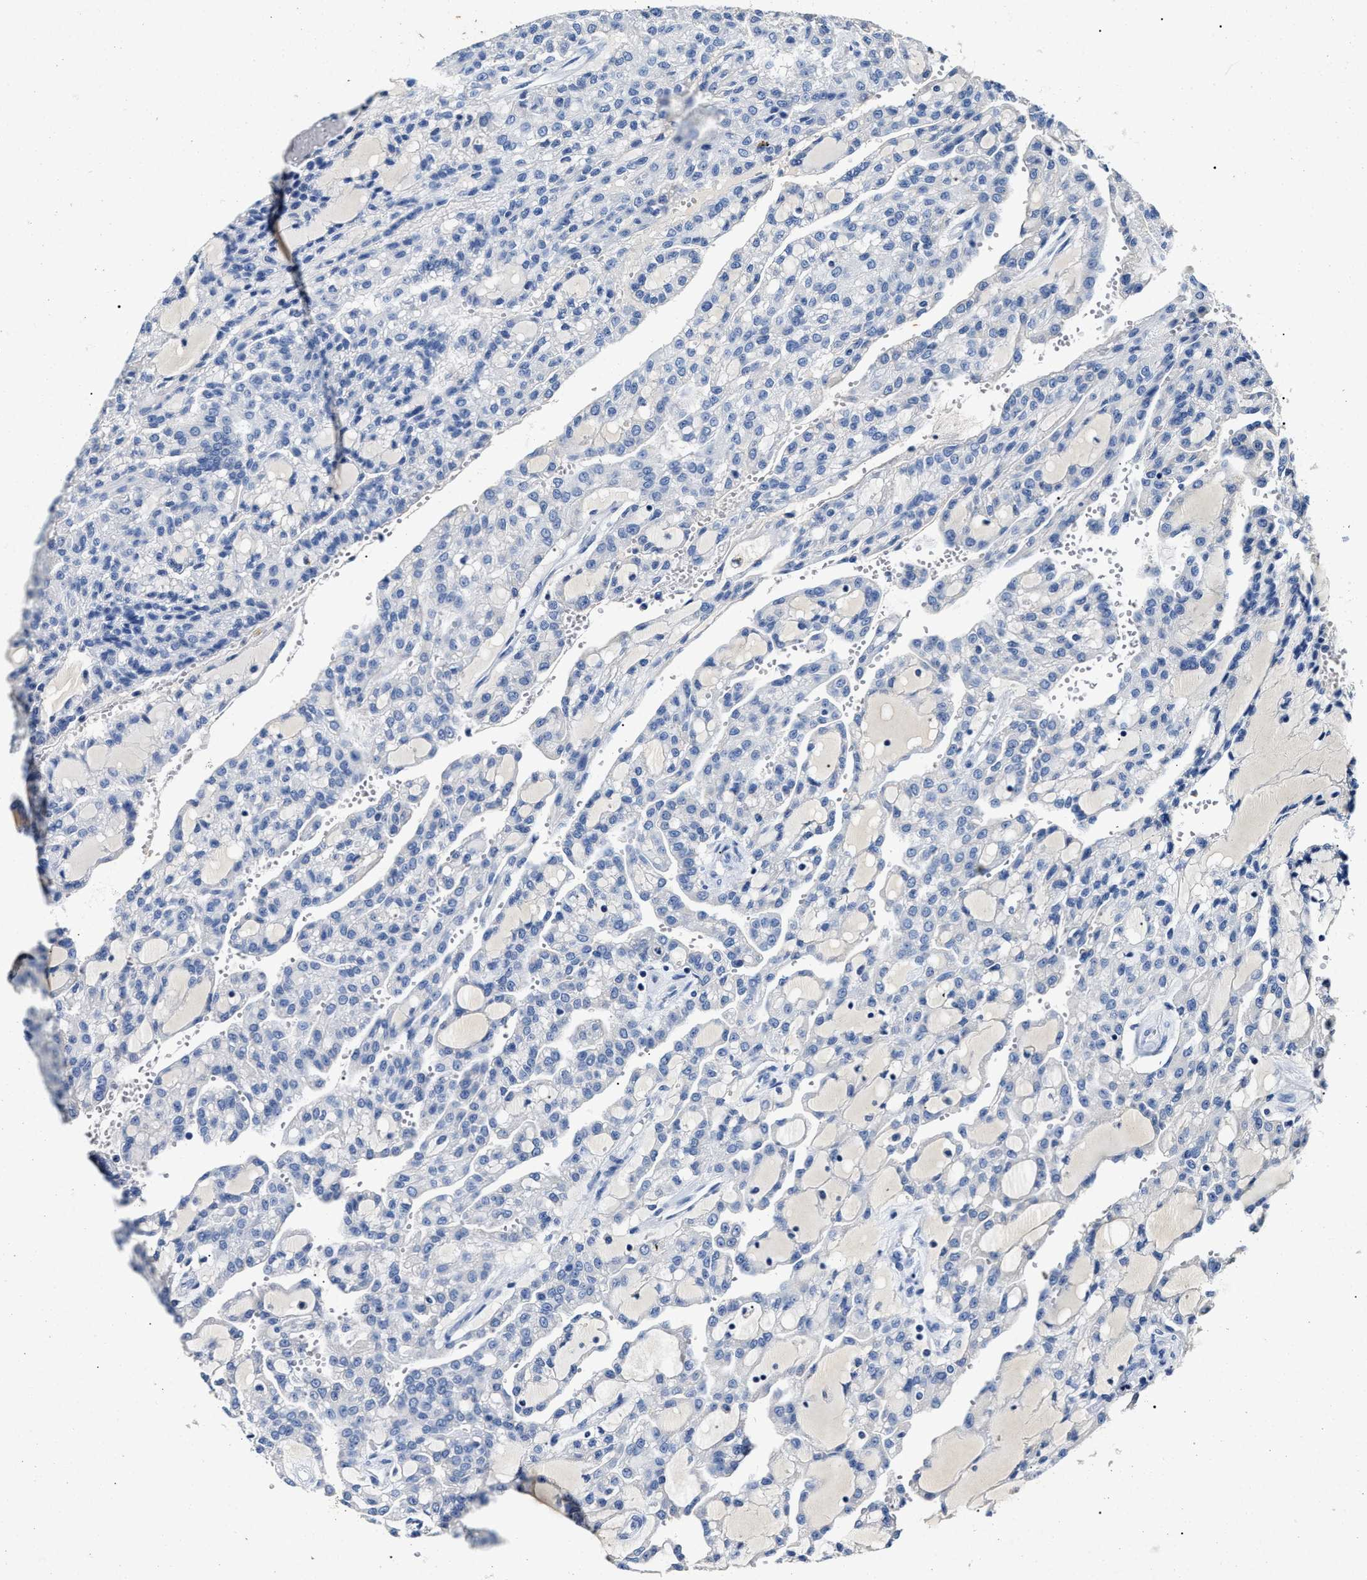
{"staining": {"intensity": "negative", "quantity": "none", "location": "none"}, "tissue": "renal cancer", "cell_type": "Tumor cells", "image_type": "cancer", "snomed": [{"axis": "morphology", "description": "Adenocarcinoma, NOS"}, {"axis": "topography", "description": "Kidney"}], "caption": "Immunohistochemical staining of human renal adenocarcinoma reveals no significant staining in tumor cells.", "gene": "LRRC8E", "patient": {"sex": "male", "age": 63}}